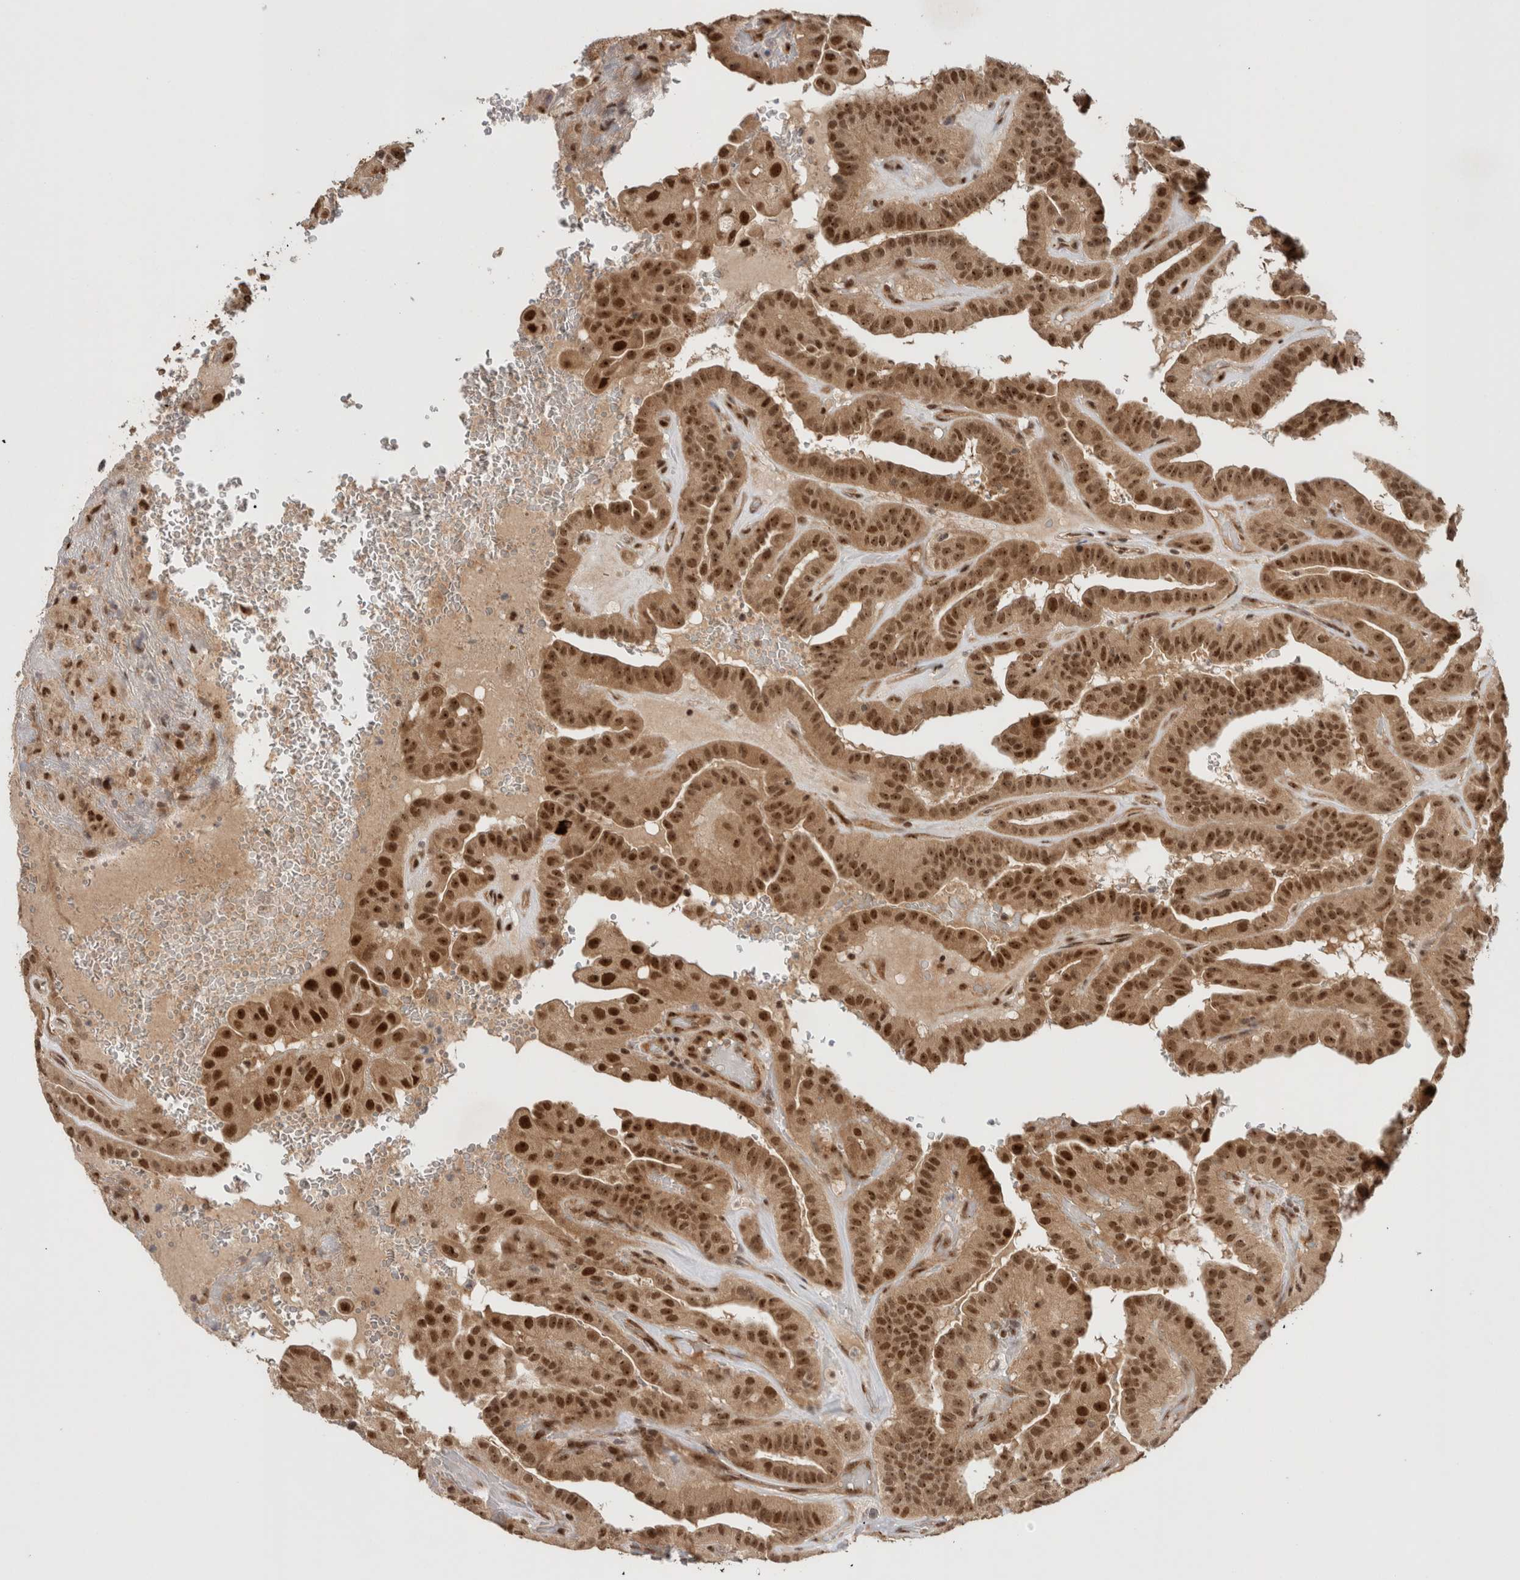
{"staining": {"intensity": "strong", "quantity": ">75%", "location": "cytoplasmic/membranous,nuclear"}, "tissue": "thyroid cancer", "cell_type": "Tumor cells", "image_type": "cancer", "snomed": [{"axis": "morphology", "description": "Papillary adenocarcinoma, NOS"}, {"axis": "topography", "description": "Thyroid gland"}], "caption": "Approximately >75% of tumor cells in thyroid cancer (papillary adenocarcinoma) show strong cytoplasmic/membranous and nuclear protein expression as visualized by brown immunohistochemical staining.", "gene": "MPHOSPH6", "patient": {"sex": "male", "age": 77}}